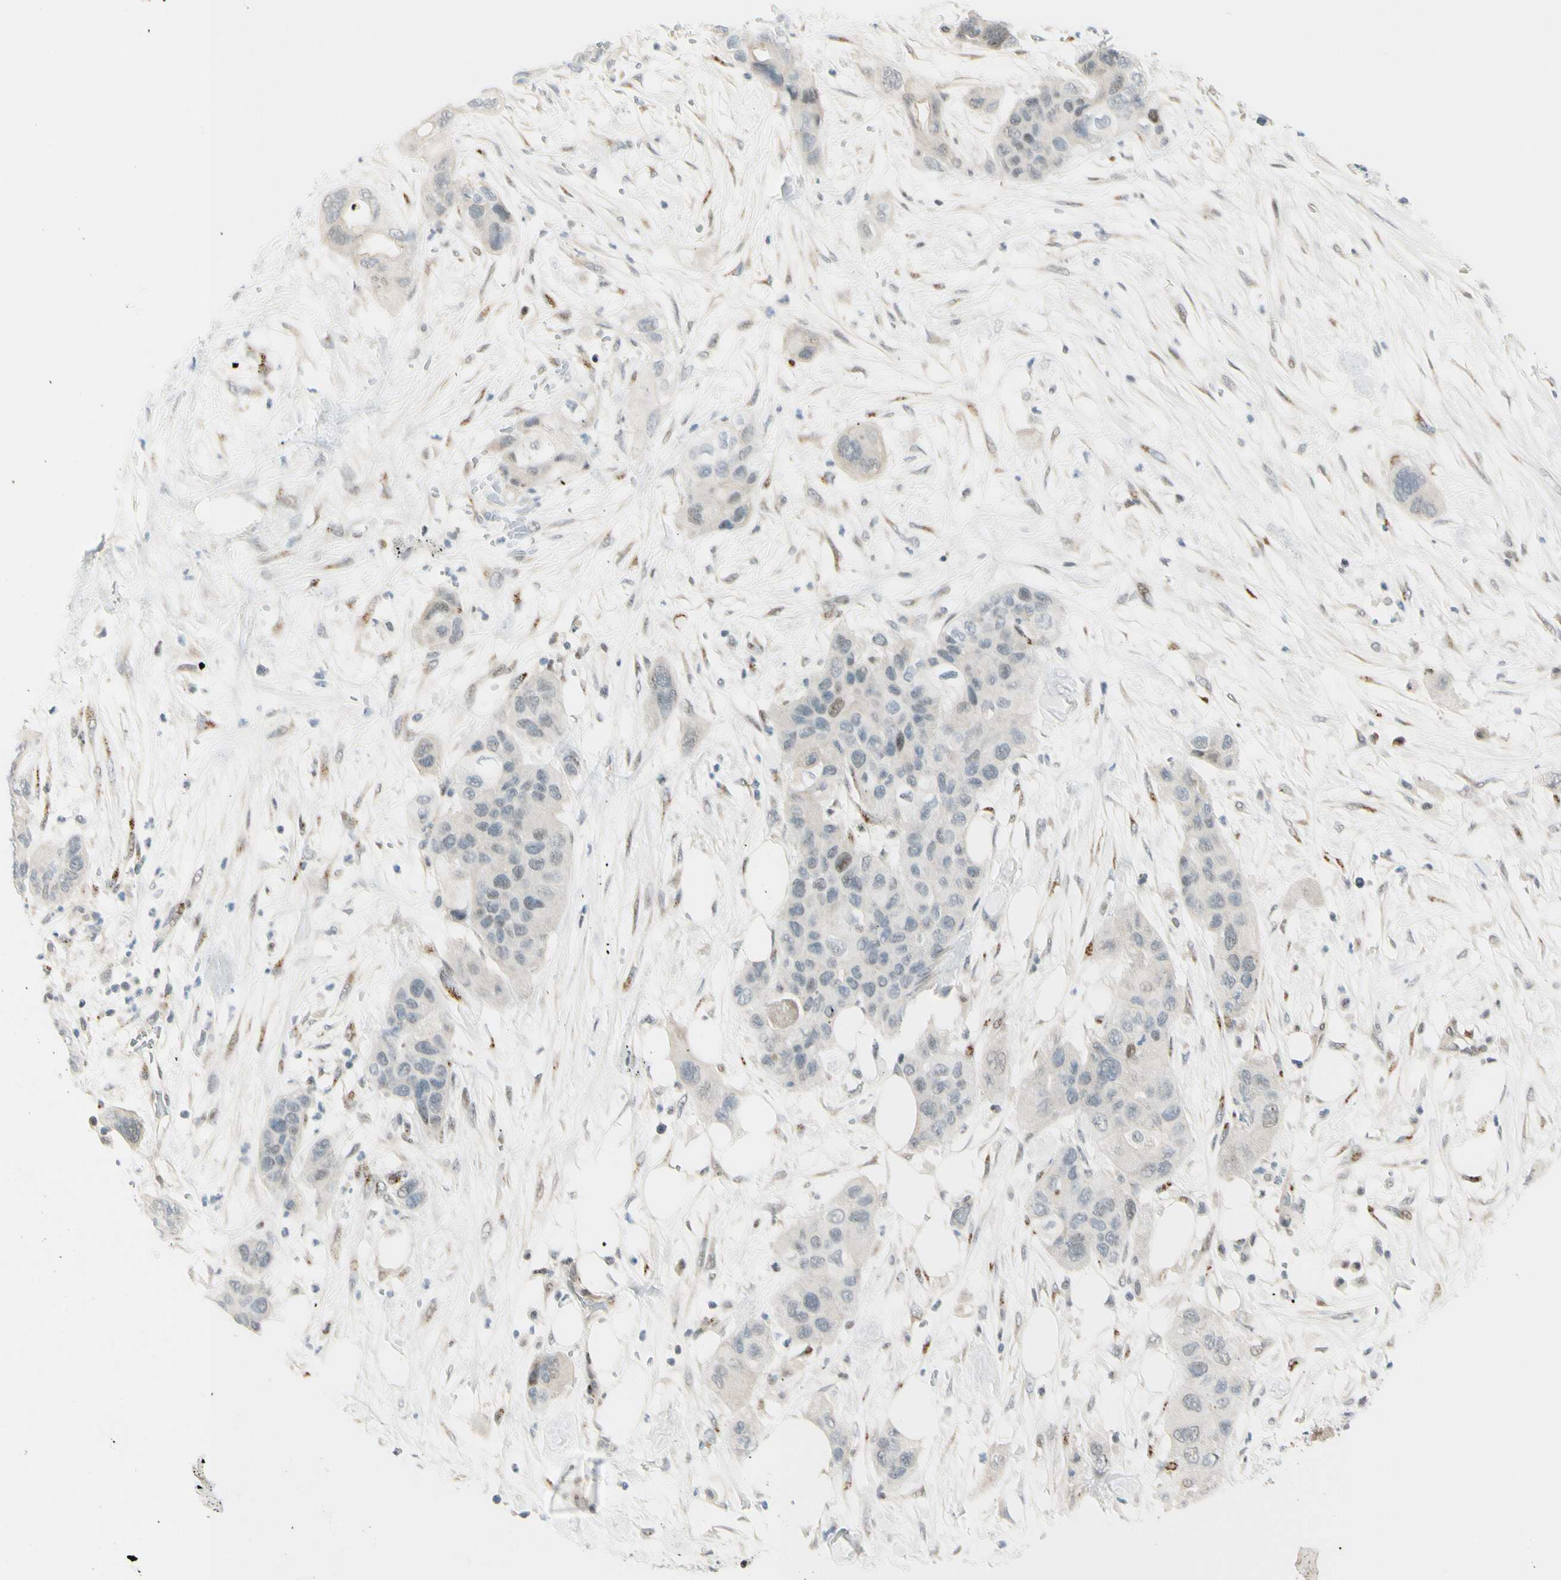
{"staining": {"intensity": "negative", "quantity": "none", "location": "none"}, "tissue": "pancreatic cancer", "cell_type": "Tumor cells", "image_type": "cancer", "snomed": [{"axis": "morphology", "description": "Adenocarcinoma, NOS"}, {"axis": "topography", "description": "Pancreas"}], "caption": "There is no significant positivity in tumor cells of adenocarcinoma (pancreatic).", "gene": "B4GALNT1", "patient": {"sex": "female", "age": 71}}